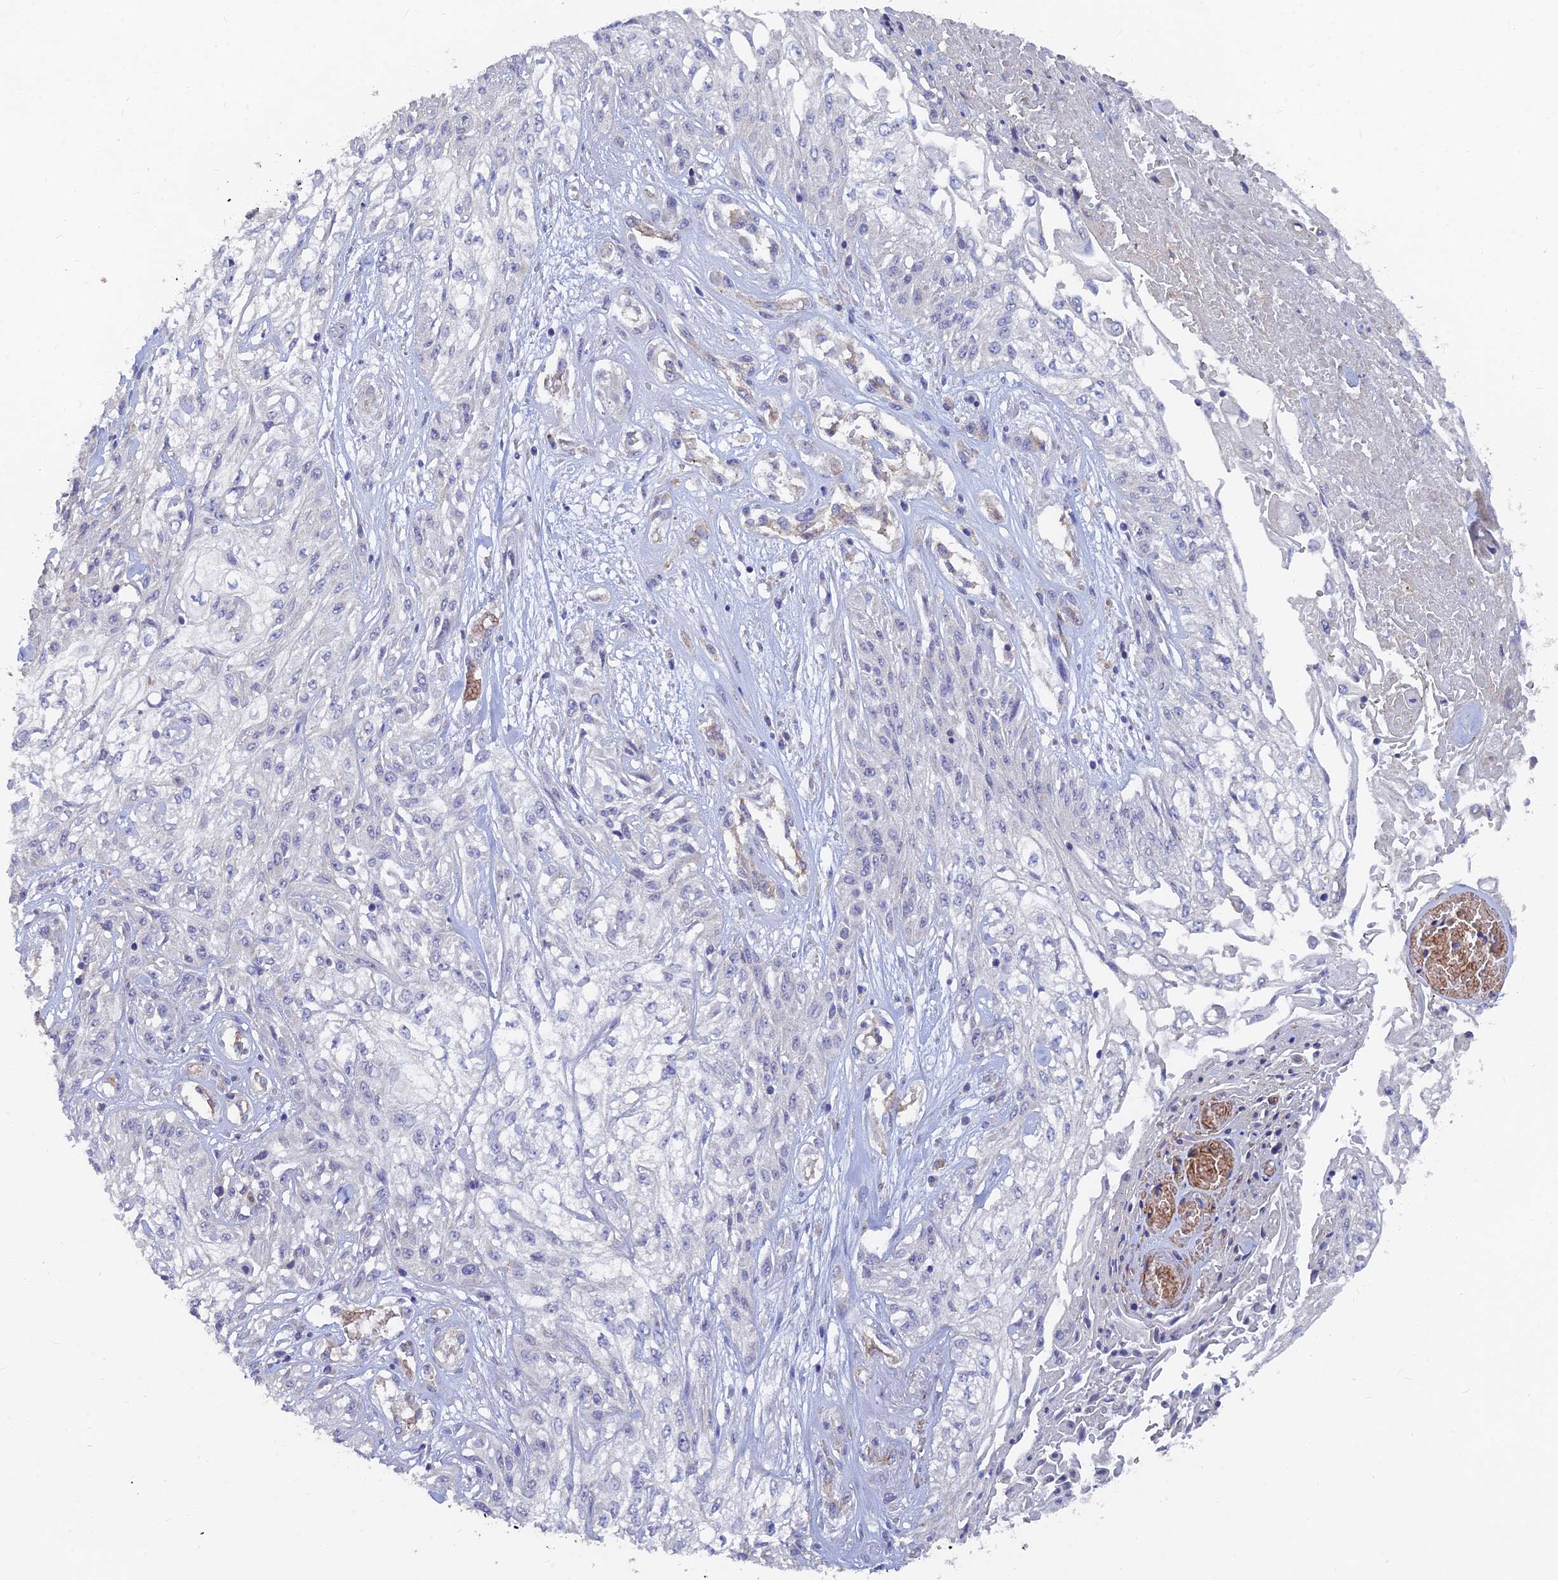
{"staining": {"intensity": "negative", "quantity": "none", "location": "none"}, "tissue": "skin cancer", "cell_type": "Tumor cells", "image_type": "cancer", "snomed": [{"axis": "morphology", "description": "Squamous cell carcinoma, NOS"}, {"axis": "morphology", "description": "Squamous cell carcinoma, metastatic, NOS"}, {"axis": "topography", "description": "Skin"}, {"axis": "topography", "description": "Lymph node"}], "caption": "There is no significant staining in tumor cells of skin squamous cell carcinoma.", "gene": "ARRDC1", "patient": {"sex": "male", "age": 75}}